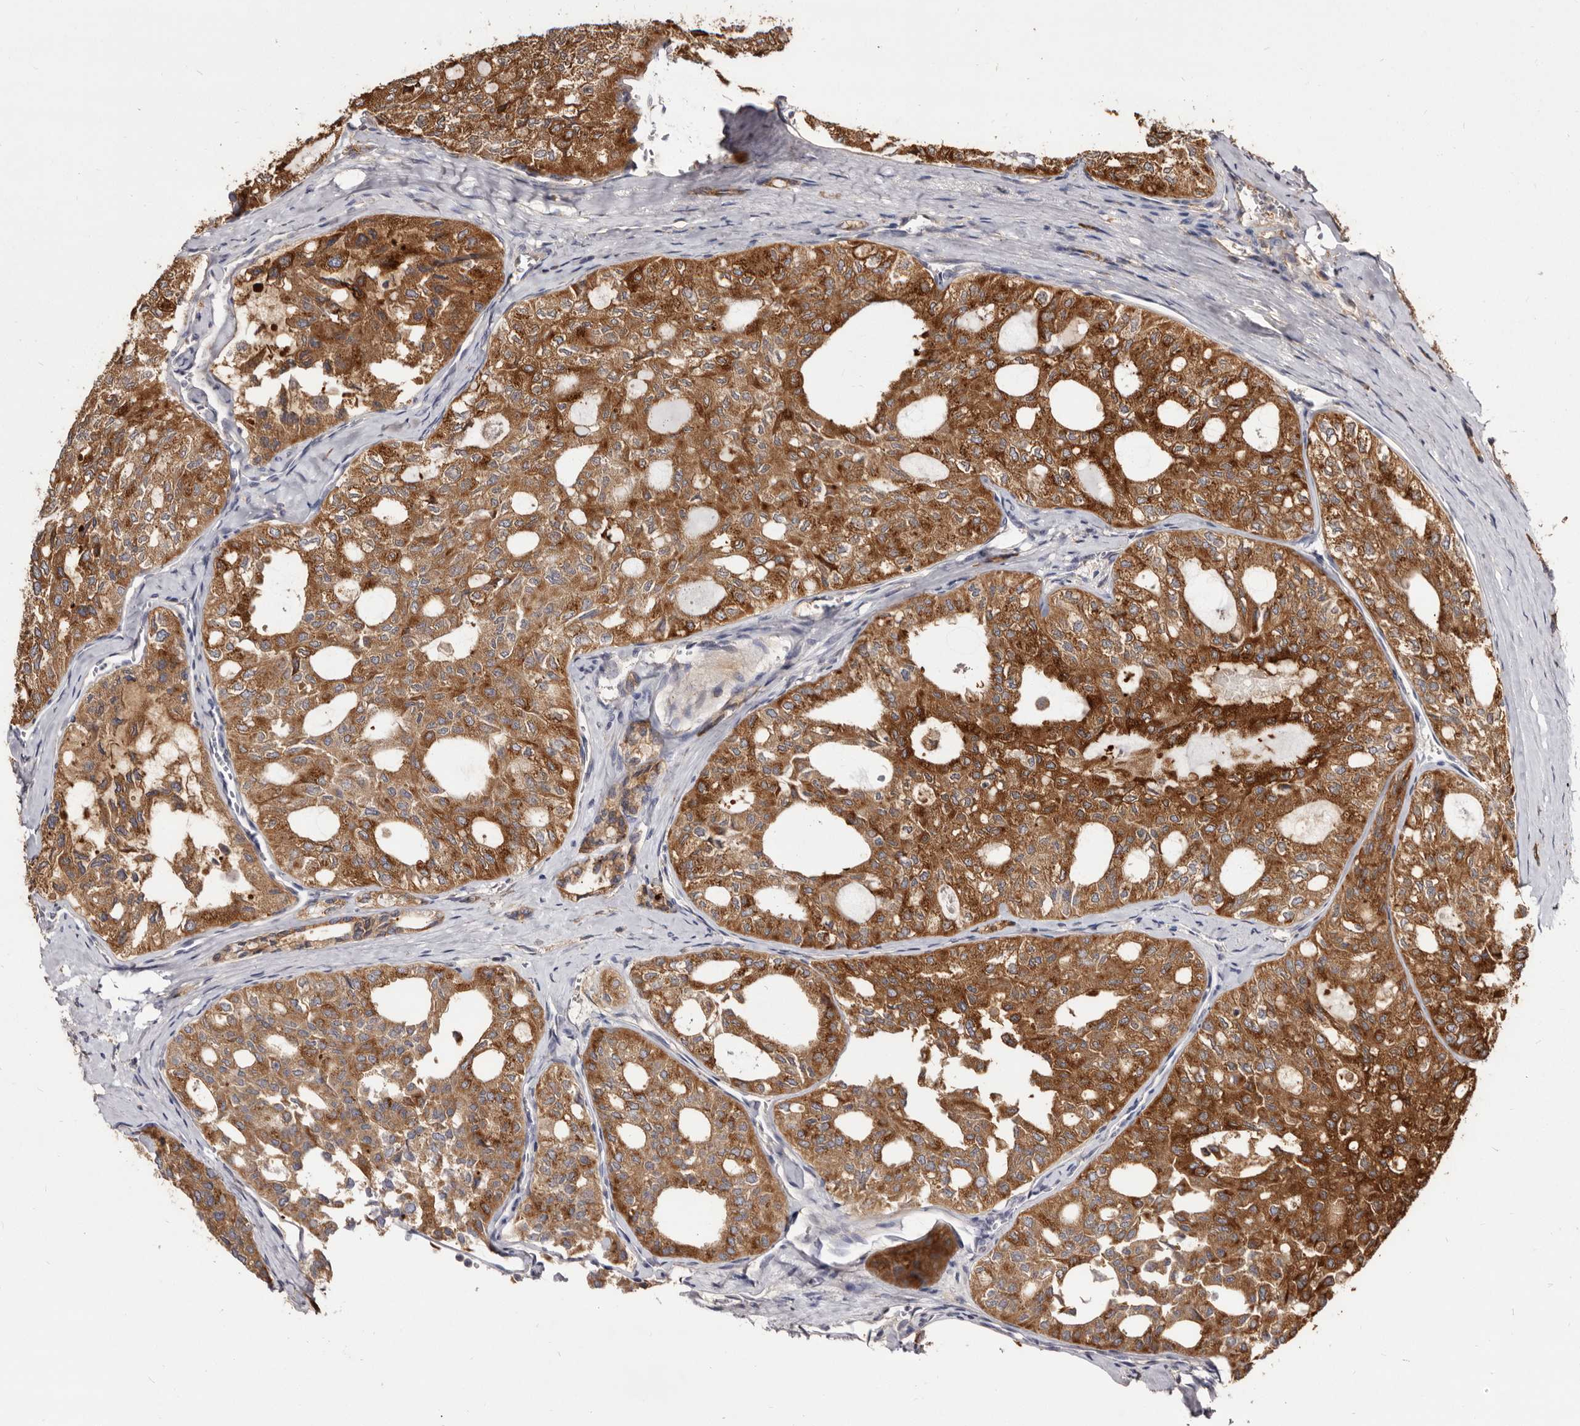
{"staining": {"intensity": "strong", "quantity": ">75%", "location": "cytoplasmic/membranous"}, "tissue": "thyroid cancer", "cell_type": "Tumor cells", "image_type": "cancer", "snomed": [{"axis": "morphology", "description": "Follicular adenoma carcinoma, NOS"}, {"axis": "topography", "description": "Thyroid gland"}], "caption": "A high-resolution photomicrograph shows IHC staining of follicular adenoma carcinoma (thyroid), which demonstrates strong cytoplasmic/membranous positivity in approximately >75% of tumor cells.", "gene": "TPD52", "patient": {"sex": "male", "age": 75}}